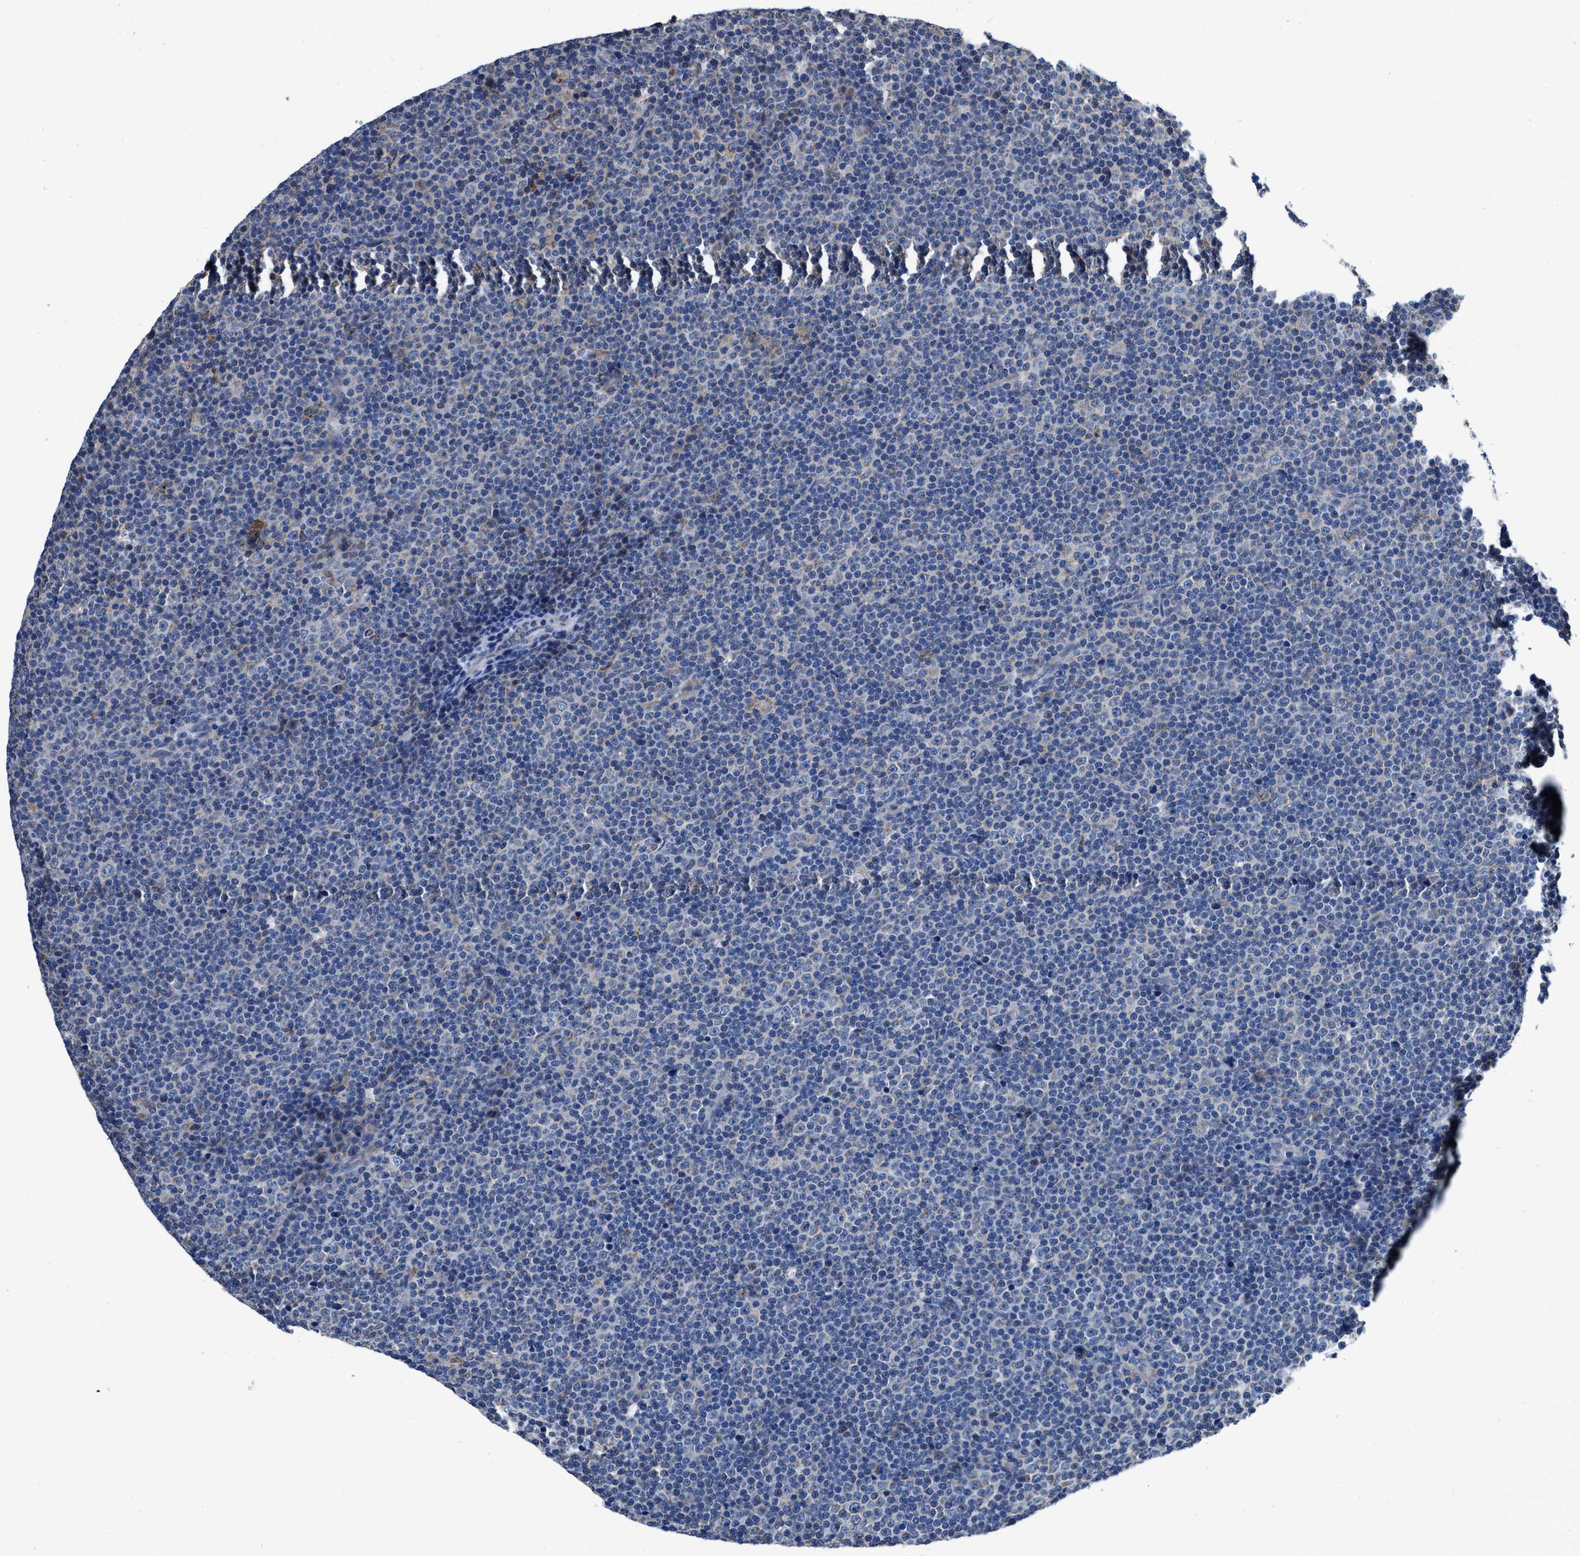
{"staining": {"intensity": "negative", "quantity": "none", "location": "none"}, "tissue": "lymphoma", "cell_type": "Tumor cells", "image_type": "cancer", "snomed": [{"axis": "morphology", "description": "Malignant lymphoma, non-Hodgkin's type, Low grade"}, {"axis": "topography", "description": "Lymph node"}], "caption": "This is an immunohistochemistry photomicrograph of human malignant lymphoma, non-Hodgkin's type (low-grade). There is no expression in tumor cells.", "gene": "TMEM30A", "patient": {"sex": "female", "age": 67}}